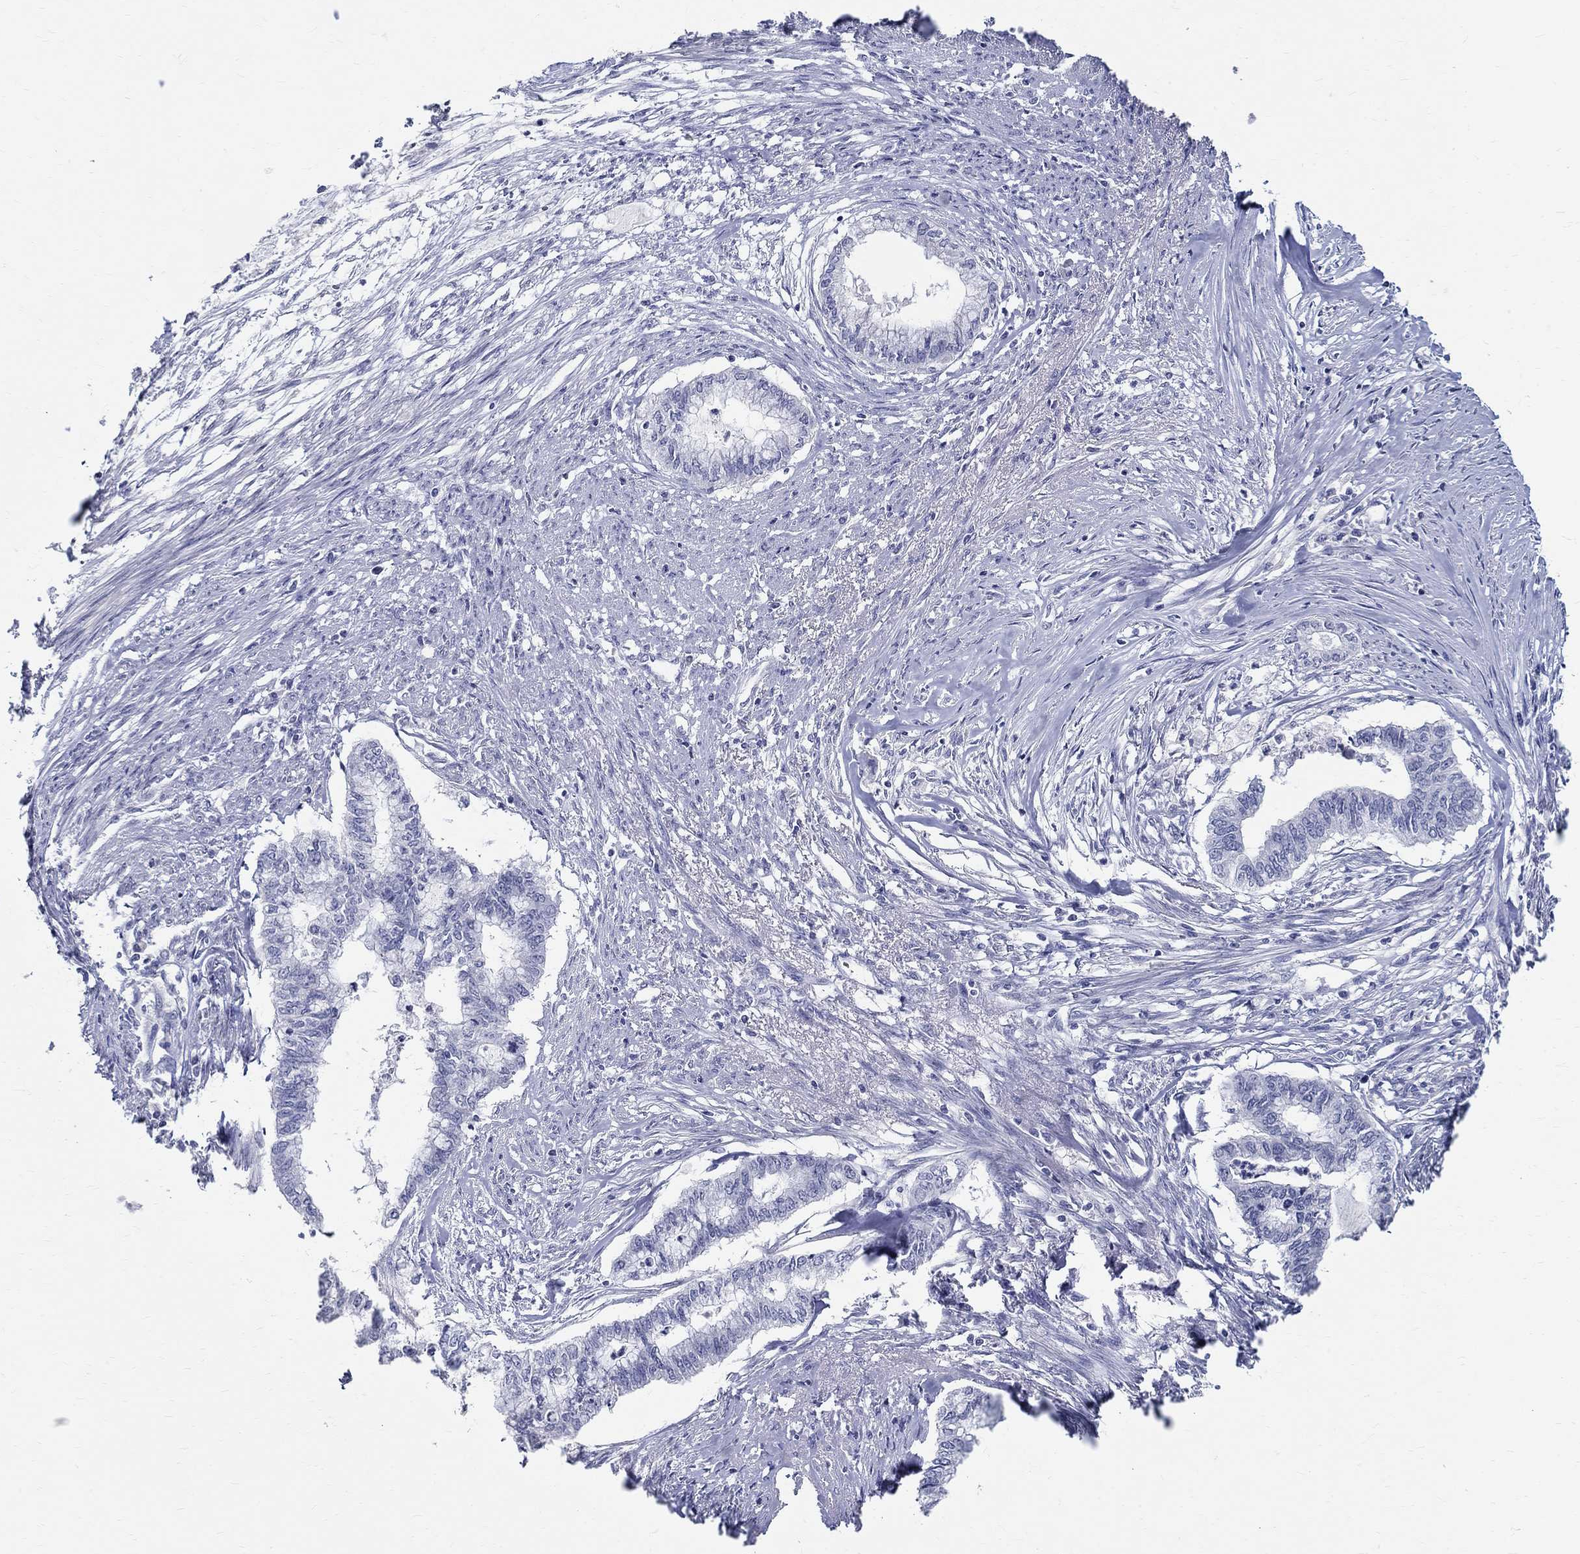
{"staining": {"intensity": "negative", "quantity": "none", "location": "none"}, "tissue": "endometrial cancer", "cell_type": "Tumor cells", "image_type": "cancer", "snomed": [{"axis": "morphology", "description": "Adenocarcinoma, NOS"}, {"axis": "topography", "description": "Endometrium"}], "caption": "A high-resolution histopathology image shows IHC staining of adenocarcinoma (endometrial), which exhibits no significant expression in tumor cells.", "gene": "CETN1", "patient": {"sex": "female", "age": 79}}